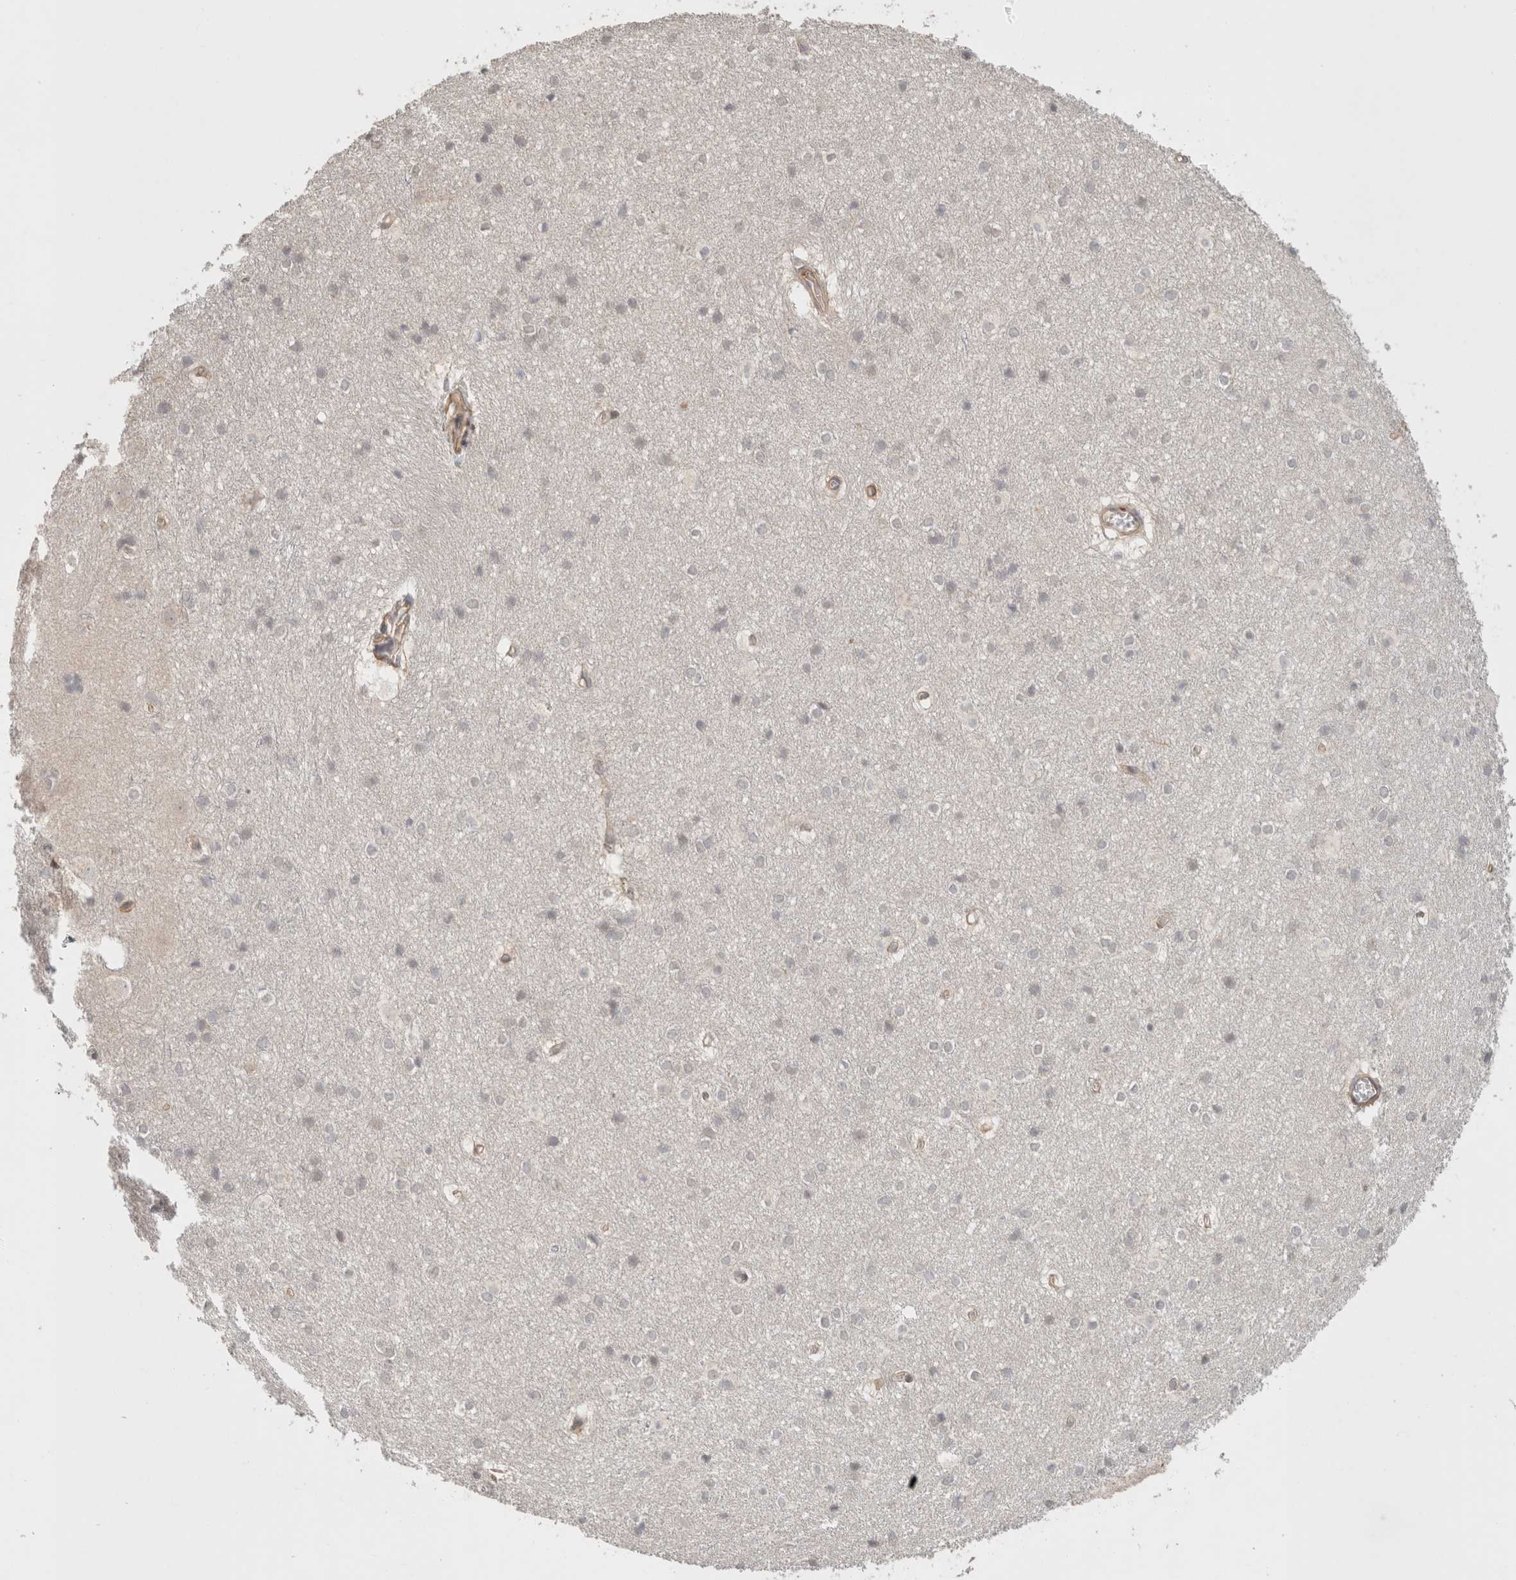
{"staining": {"intensity": "negative", "quantity": "none", "location": "none"}, "tissue": "caudate", "cell_type": "Glial cells", "image_type": "normal", "snomed": [{"axis": "morphology", "description": "Normal tissue, NOS"}, {"axis": "topography", "description": "Lateral ventricle wall"}], "caption": "The immunohistochemistry (IHC) photomicrograph has no significant positivity in glial cells of caudate. (Stains: DAB immunohistochemistry (IHC) with hematoxylin counter stain, Microscopy: brightfield microscopy at high magnification).", "gene": "HSPG2", "patient": {"sex": "female", "age": 19}}